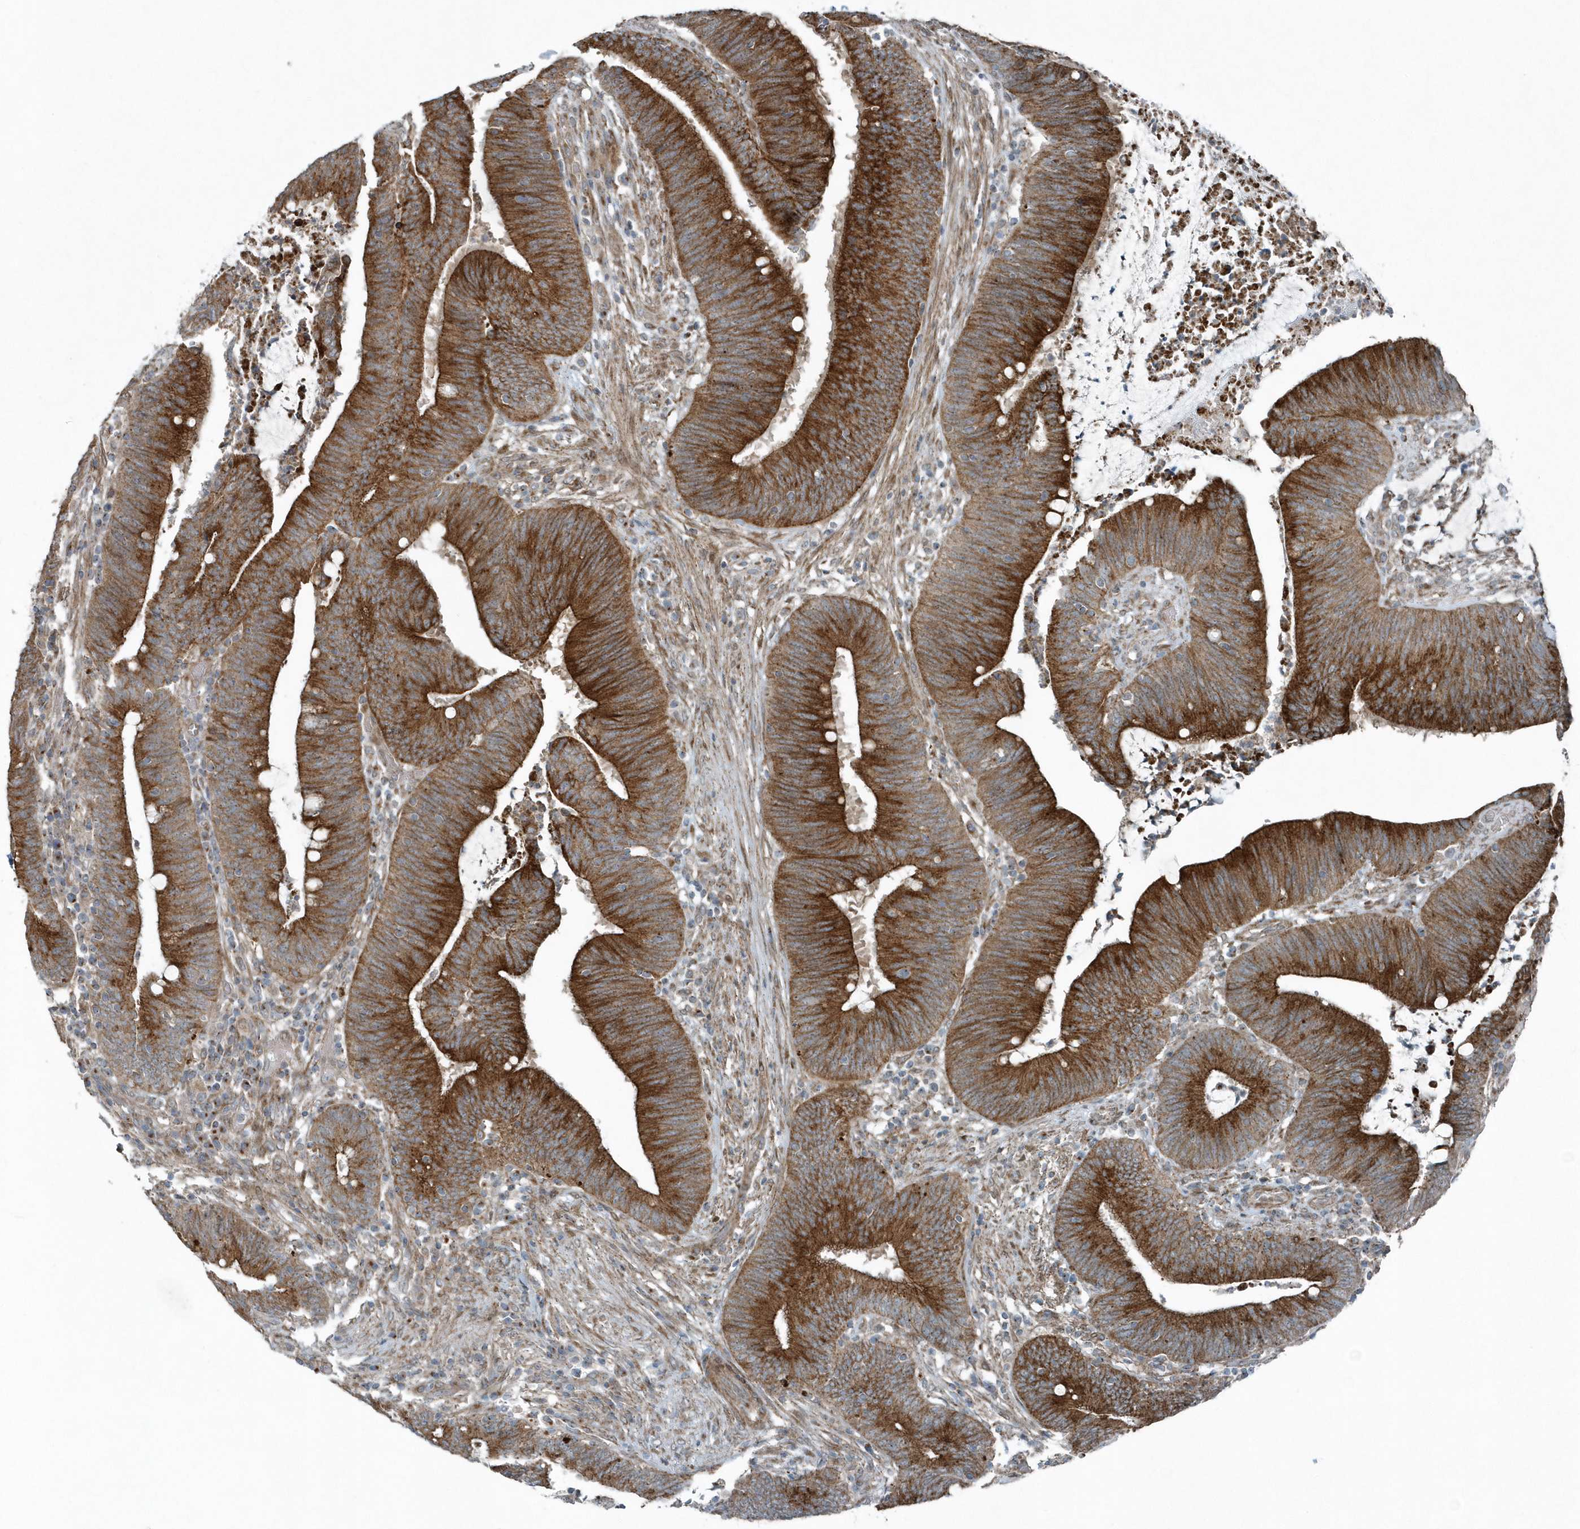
{"staining": {"intensity": "strong", "quantity": ">75%", "location": "cytoplasmic/membranous"}, "tissue": "colorectal cancer", "cell_type": "Tumor cells", "image_type": "cancer", "snomed": [{"axis": "morphology", "description": "Adenocarcinoma, NOS"}, {"axis": "topography", "description": "Rectum"}], "caption": "Strong cytoplasmic/membranous protein positivity is present in approximately >75% of tumor cells in colorectal adenocarcinoma.", "gene": "GCC2", "patient": {"sex": "female", "age": 66}}